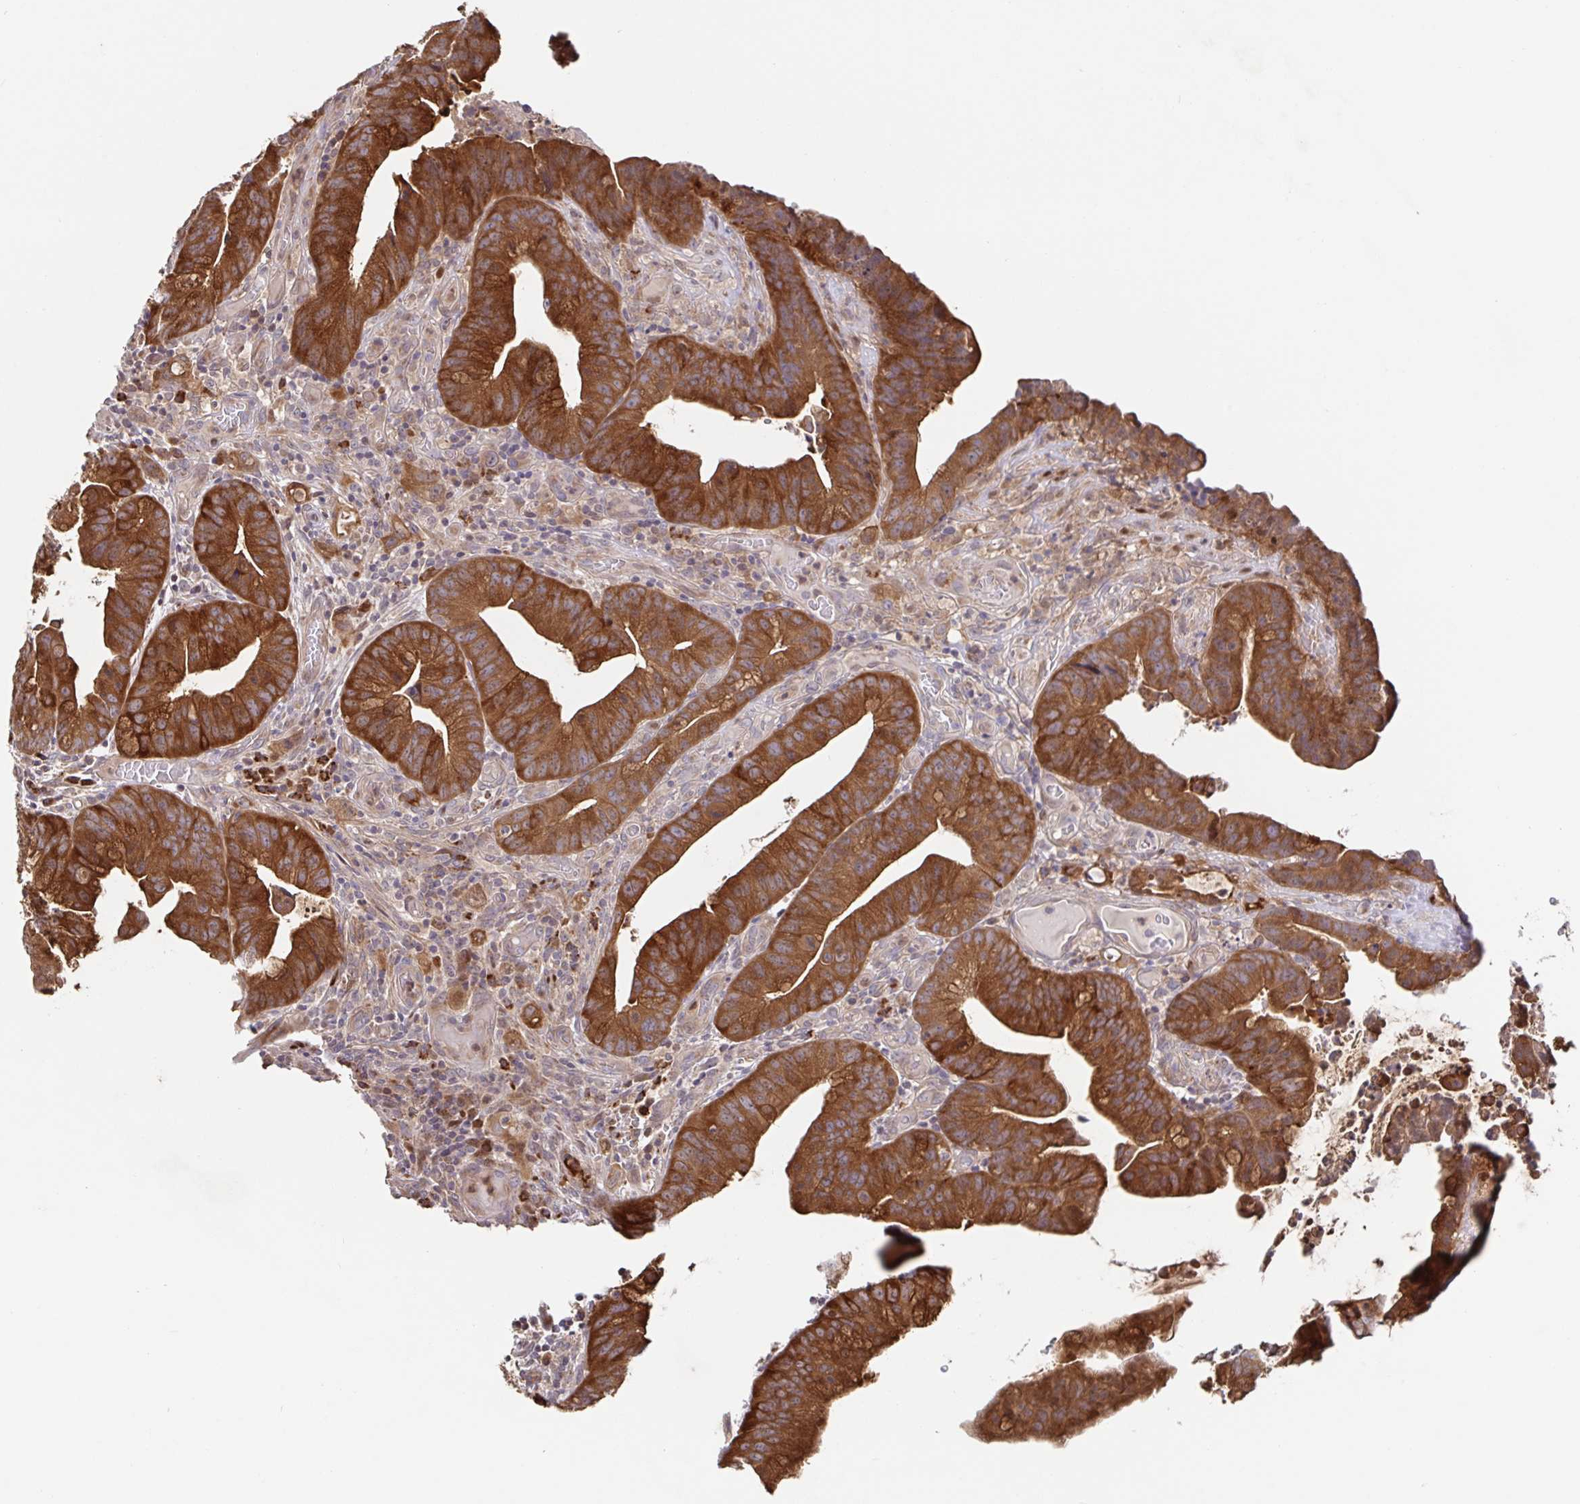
{"staining": {"intensity": "strong", "quantity": ">75%", "location": "cytoplasmic/membranous"}, "tissue": "colorectal cancer", "cell_type": "Tumor cells", "image_type": "cancer", "snomed": [{"axis": "morphology", "description": "Adenocarcinoma, NOS"}, {"axis": "topography", "description": "Colon"}], "caption": "The histopathology image displays immunohistochemical staining of colorectal adenocarcinoma. There is strong cytoplasmic/membranous staining is seen in approximately >75% of tumor cells.", "gene": "AACS", "patient": {"sex": "male", "age": 62}}